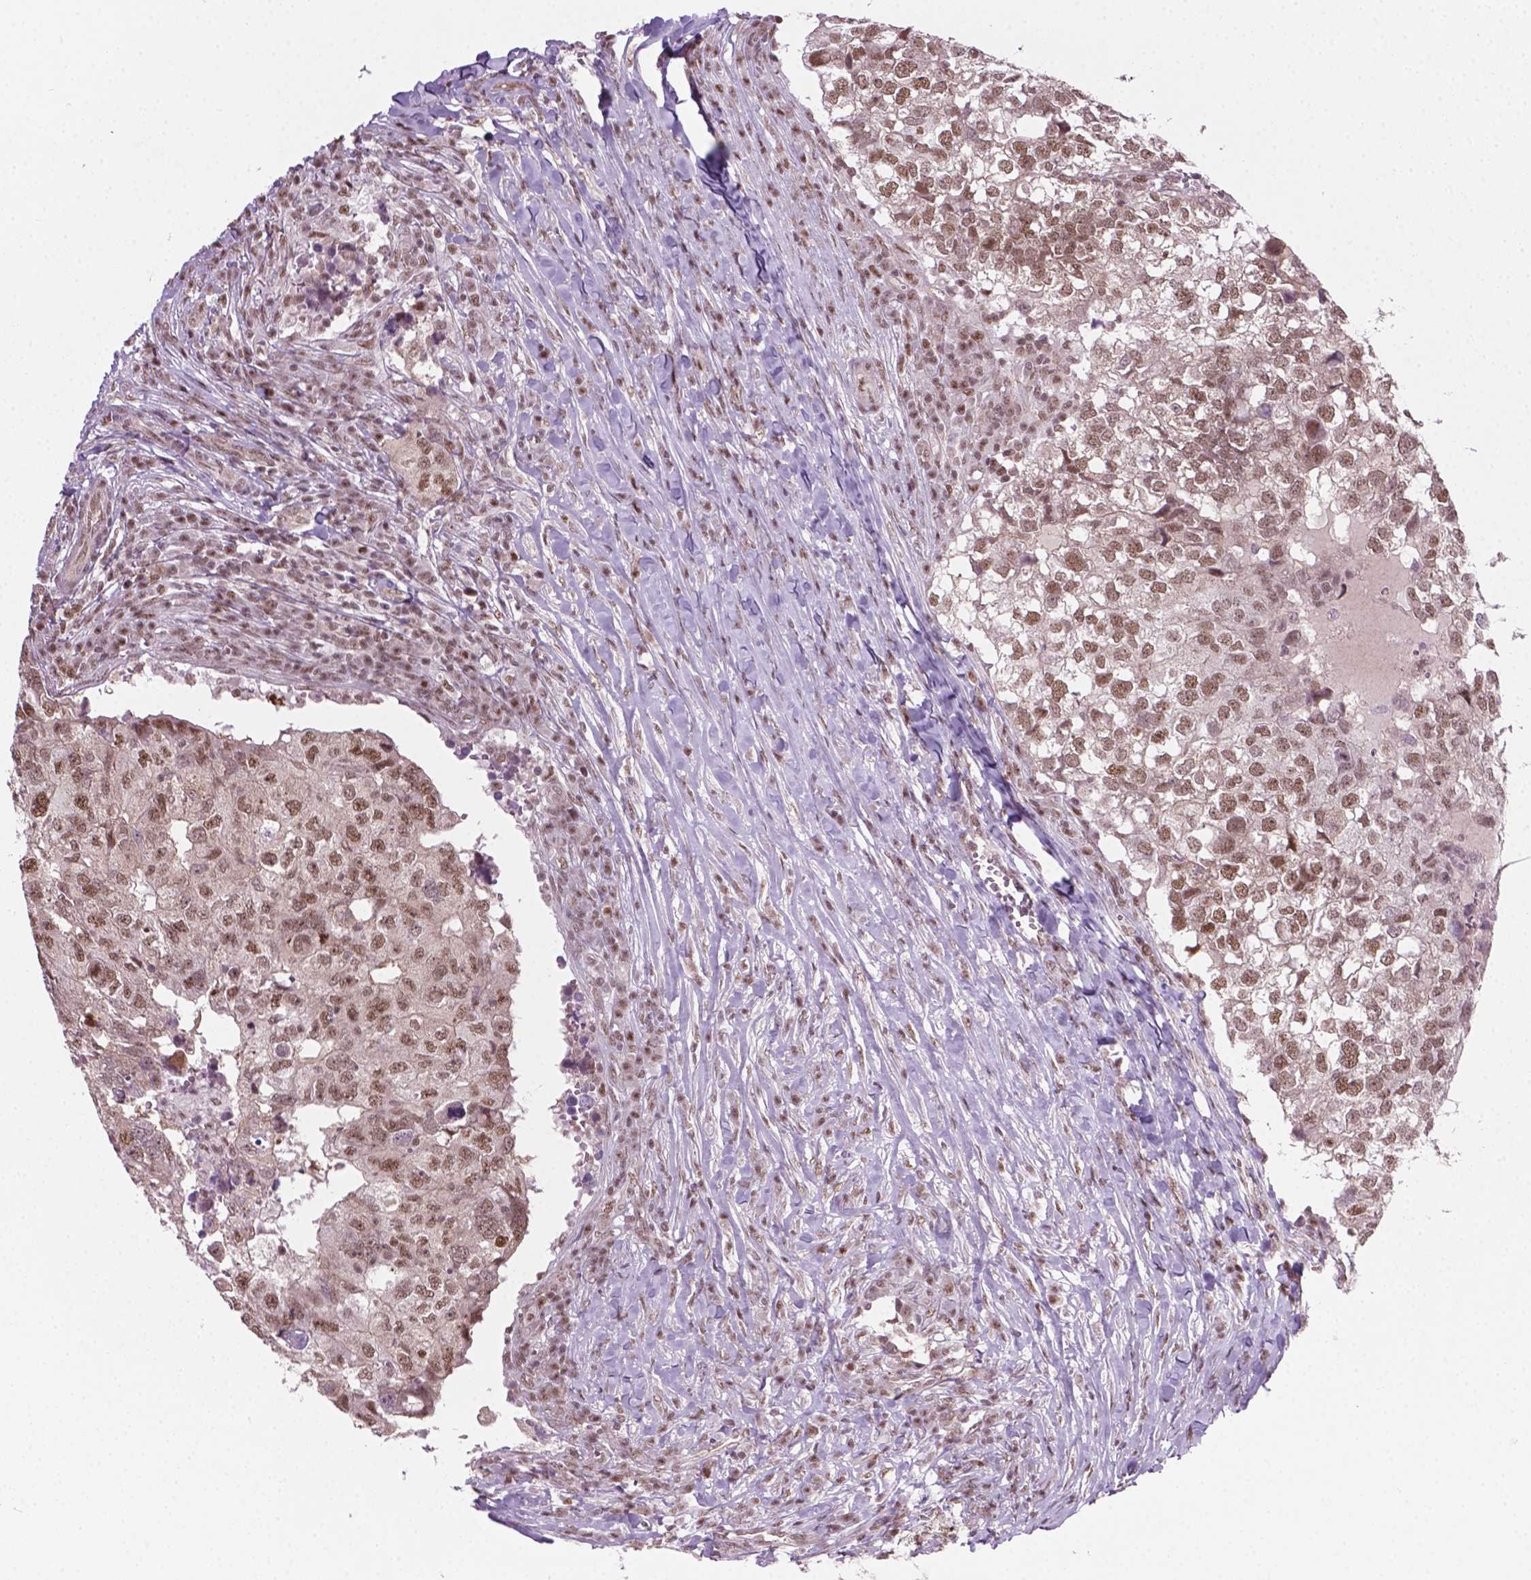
{"staining": {"intensity": "moderate", "quantity": ">75%", "location": "nuclear"}, "tissue": "breast cancer", "cell_type": "Tumor cells", "image_type": "cancer", "snomed": [{"axis": "morphology", "description": "Duct carcinoma"}, {"axis": "topography", "description": "Breast"}], "caption": "Breast cancer (invasive ductal carcinoma) was stained to show a protein in brown. There is medium levels of moderate nuclear staining in approximately >75% of tumor cells. The staining was performed using DAB to visualize the protein expression in brown, while the nuclei were stained in blue with hematoxylin (Magnification: 20x).", "gene": "PHAX", "patient": {"sex": "female", "age": 30}}